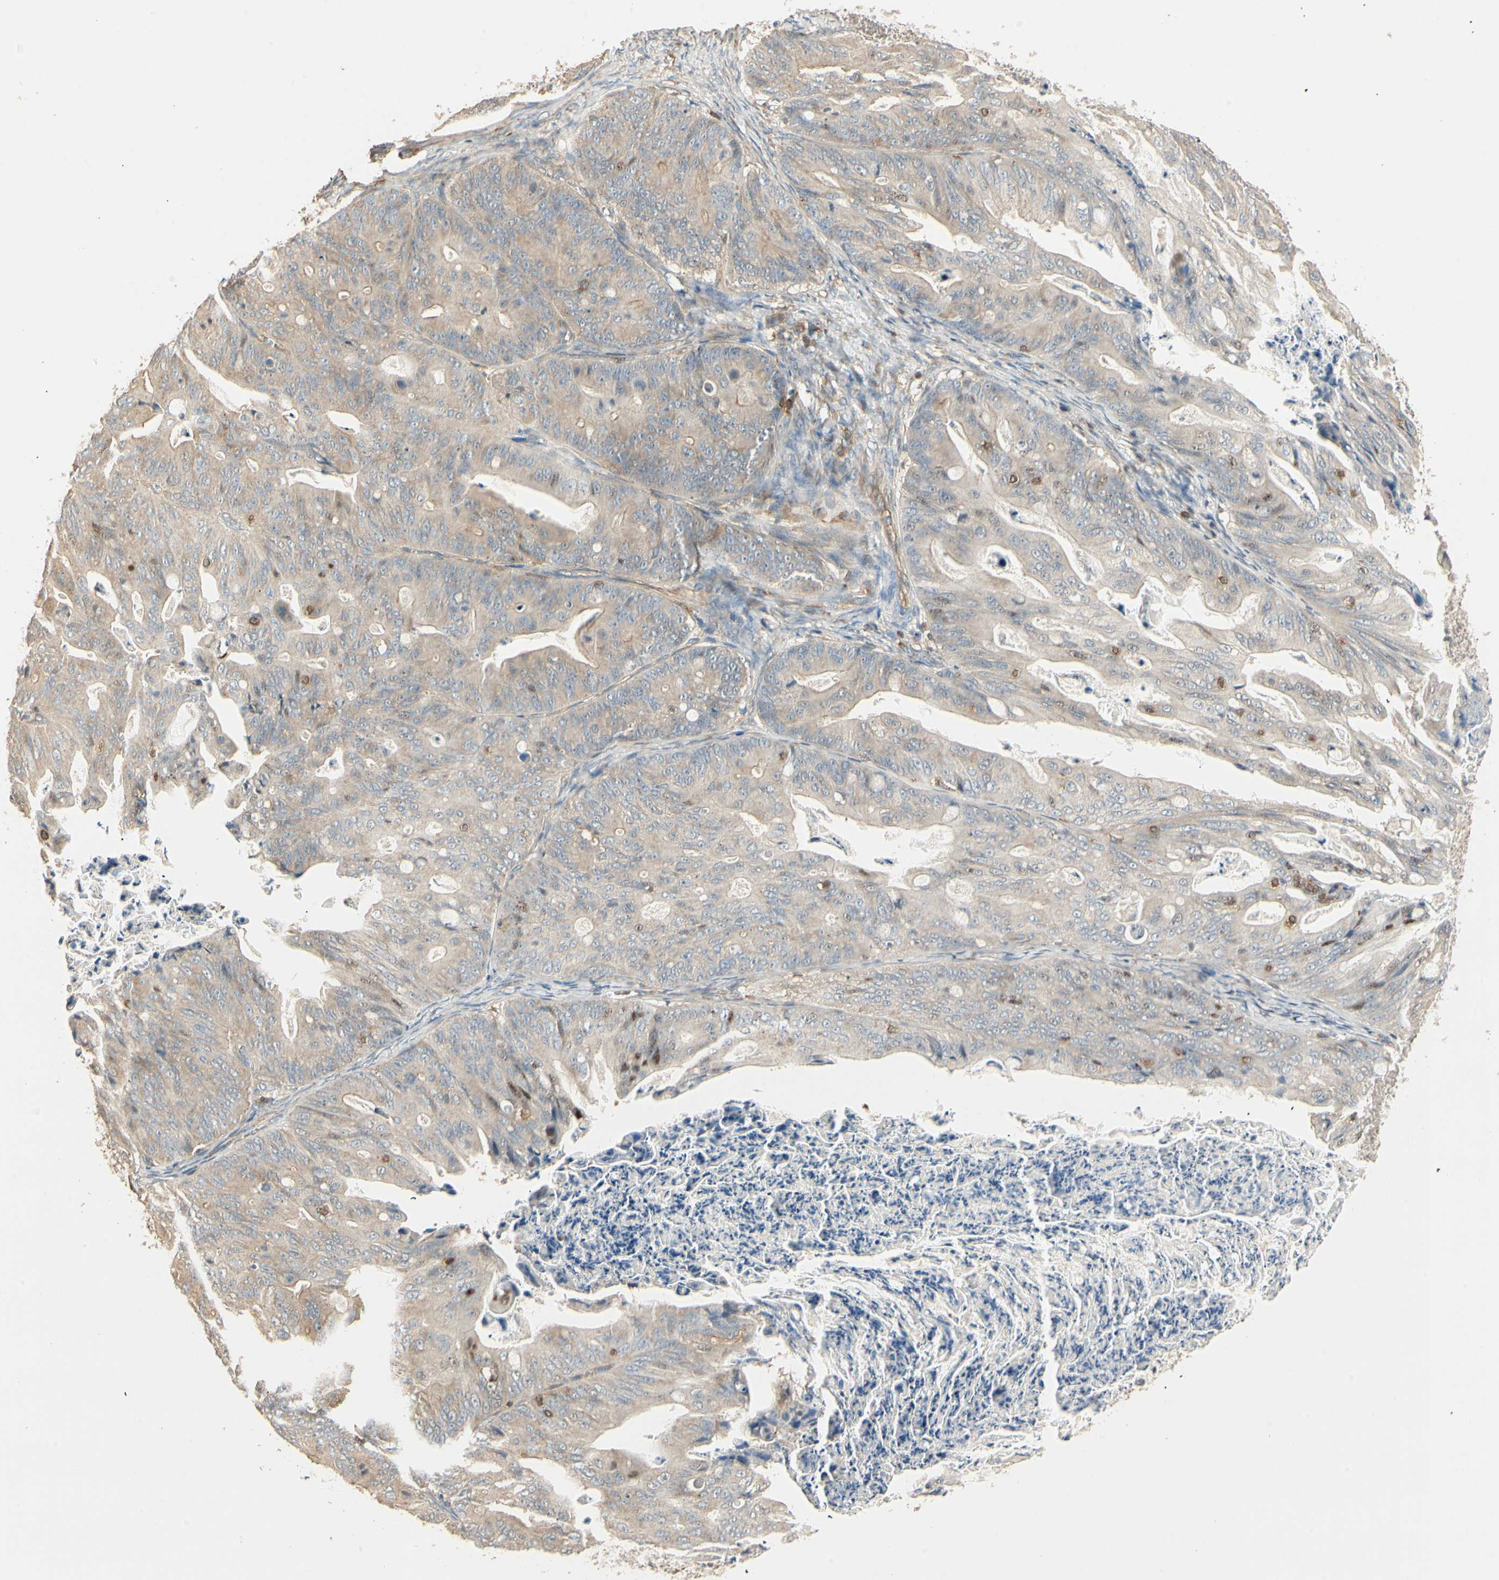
{"staining": {"intensity": "weak", "quantity": ">75%", "location": "cytoplasmic/membranous"}, "tissue": "ovarian cancer", "cell_type": "Tumor cells", "image_type": "cancer", "snomed": [{"axis": "morphology", "description": "Cystadenocarcinoma, mucinous, NOS"}, {"axis": "topography", "description": "Ovary"}], "caption": "A brown stain shows weak cytoplasmic/membranous expression of a protein in human ovarian cancer tumor cells.", "gene": "CRLF3", "patient": {"sex": "female", "age": 37}}